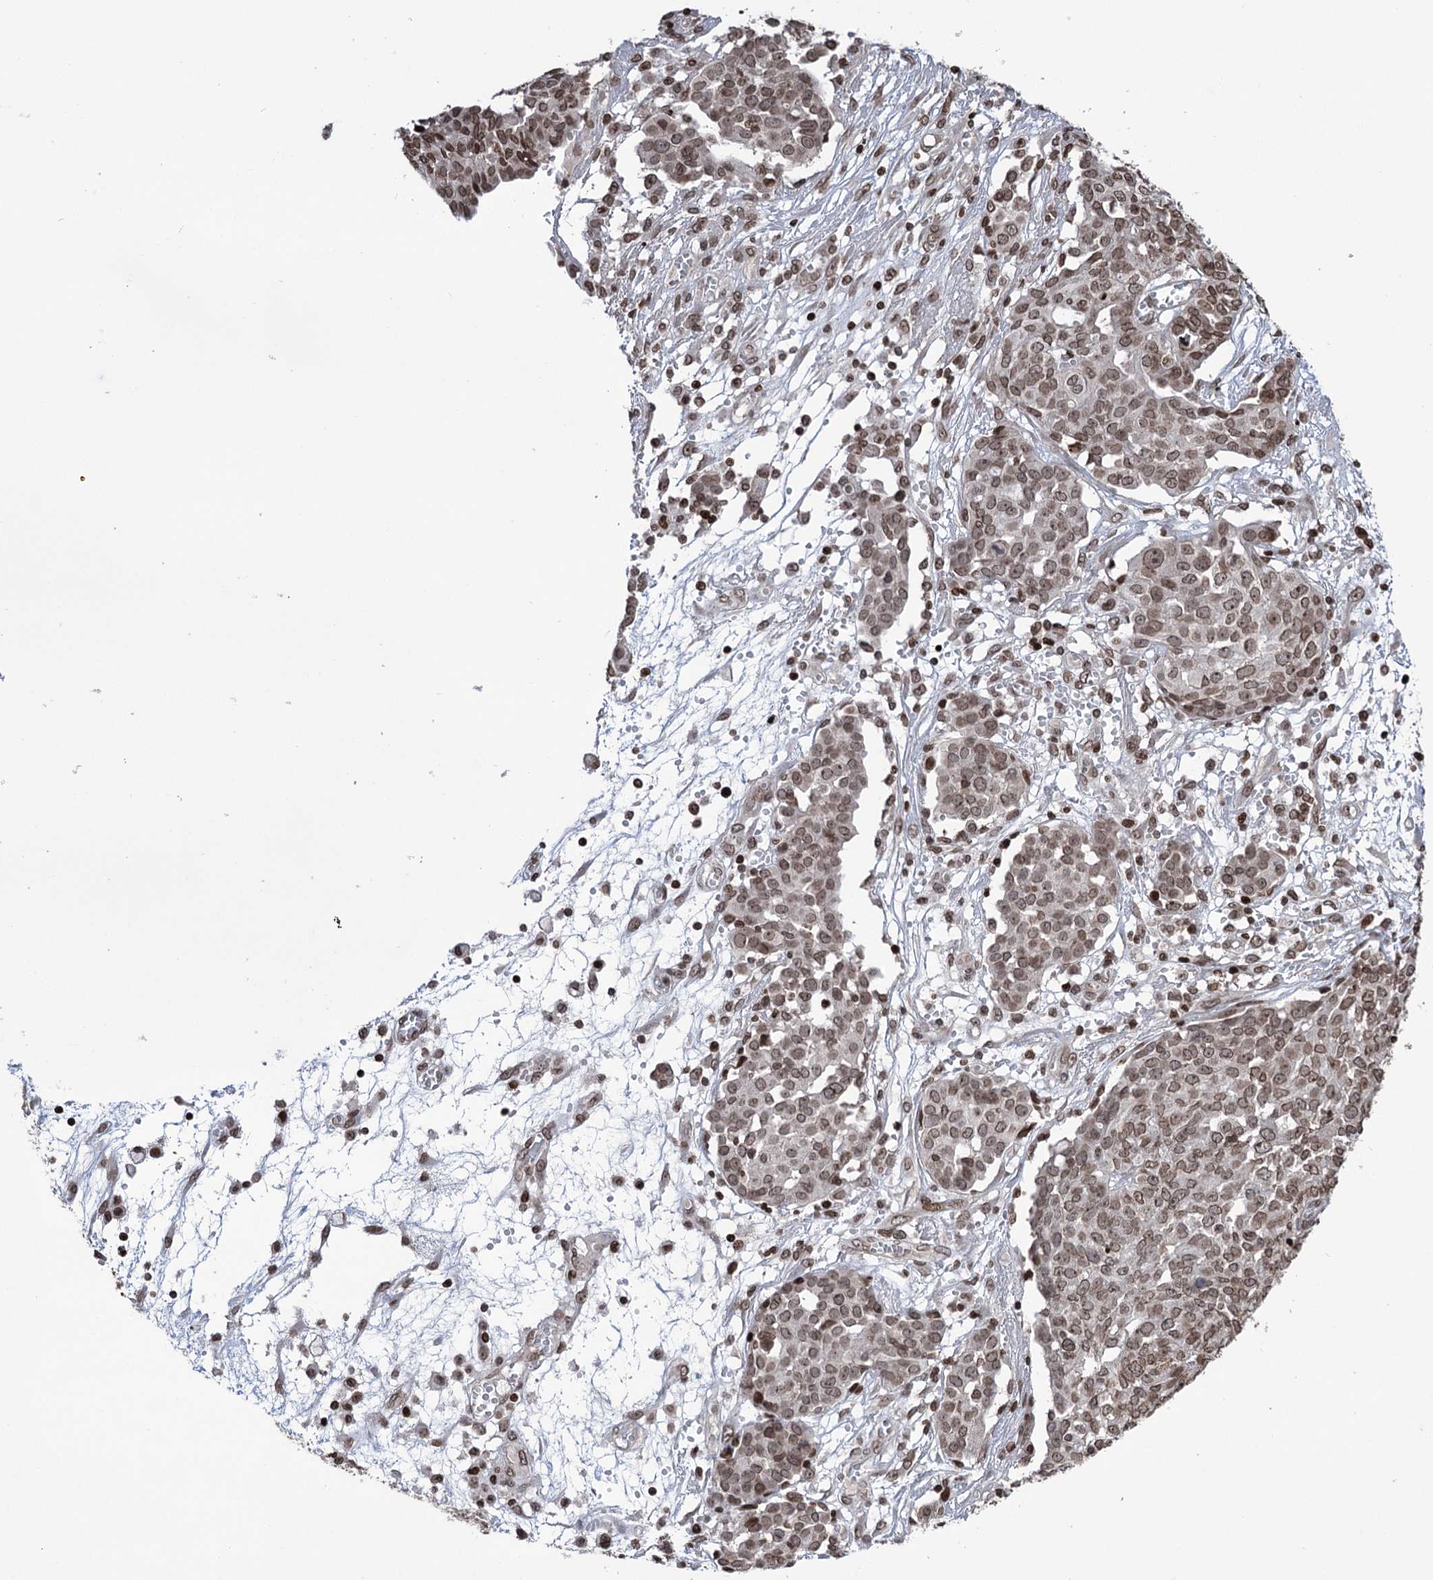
{"staining": {"intensity": "moderate", "quantity": ">75%", "location": "nuclear"}, "tissue": "ovarian cancer", "cell_type": "Tumor cells", "image_type": "cancer", "snomed": [{"axis": "morphology", "description": "Cystadenocarcinoma, serous, NOS"}, {"axis": "topography", "description": "Soft tissue"}, {"axis": "topography", "description": "Ovary"}], "caption": "Brown immunohistochemical staining in human serous cystadenocarcinoma (ovarian) demonstrates moderate nuclear positivity in about >75% of tumor cells.", "gene": "CCDC77", "patient": {"sex": "female", "age": 57}}